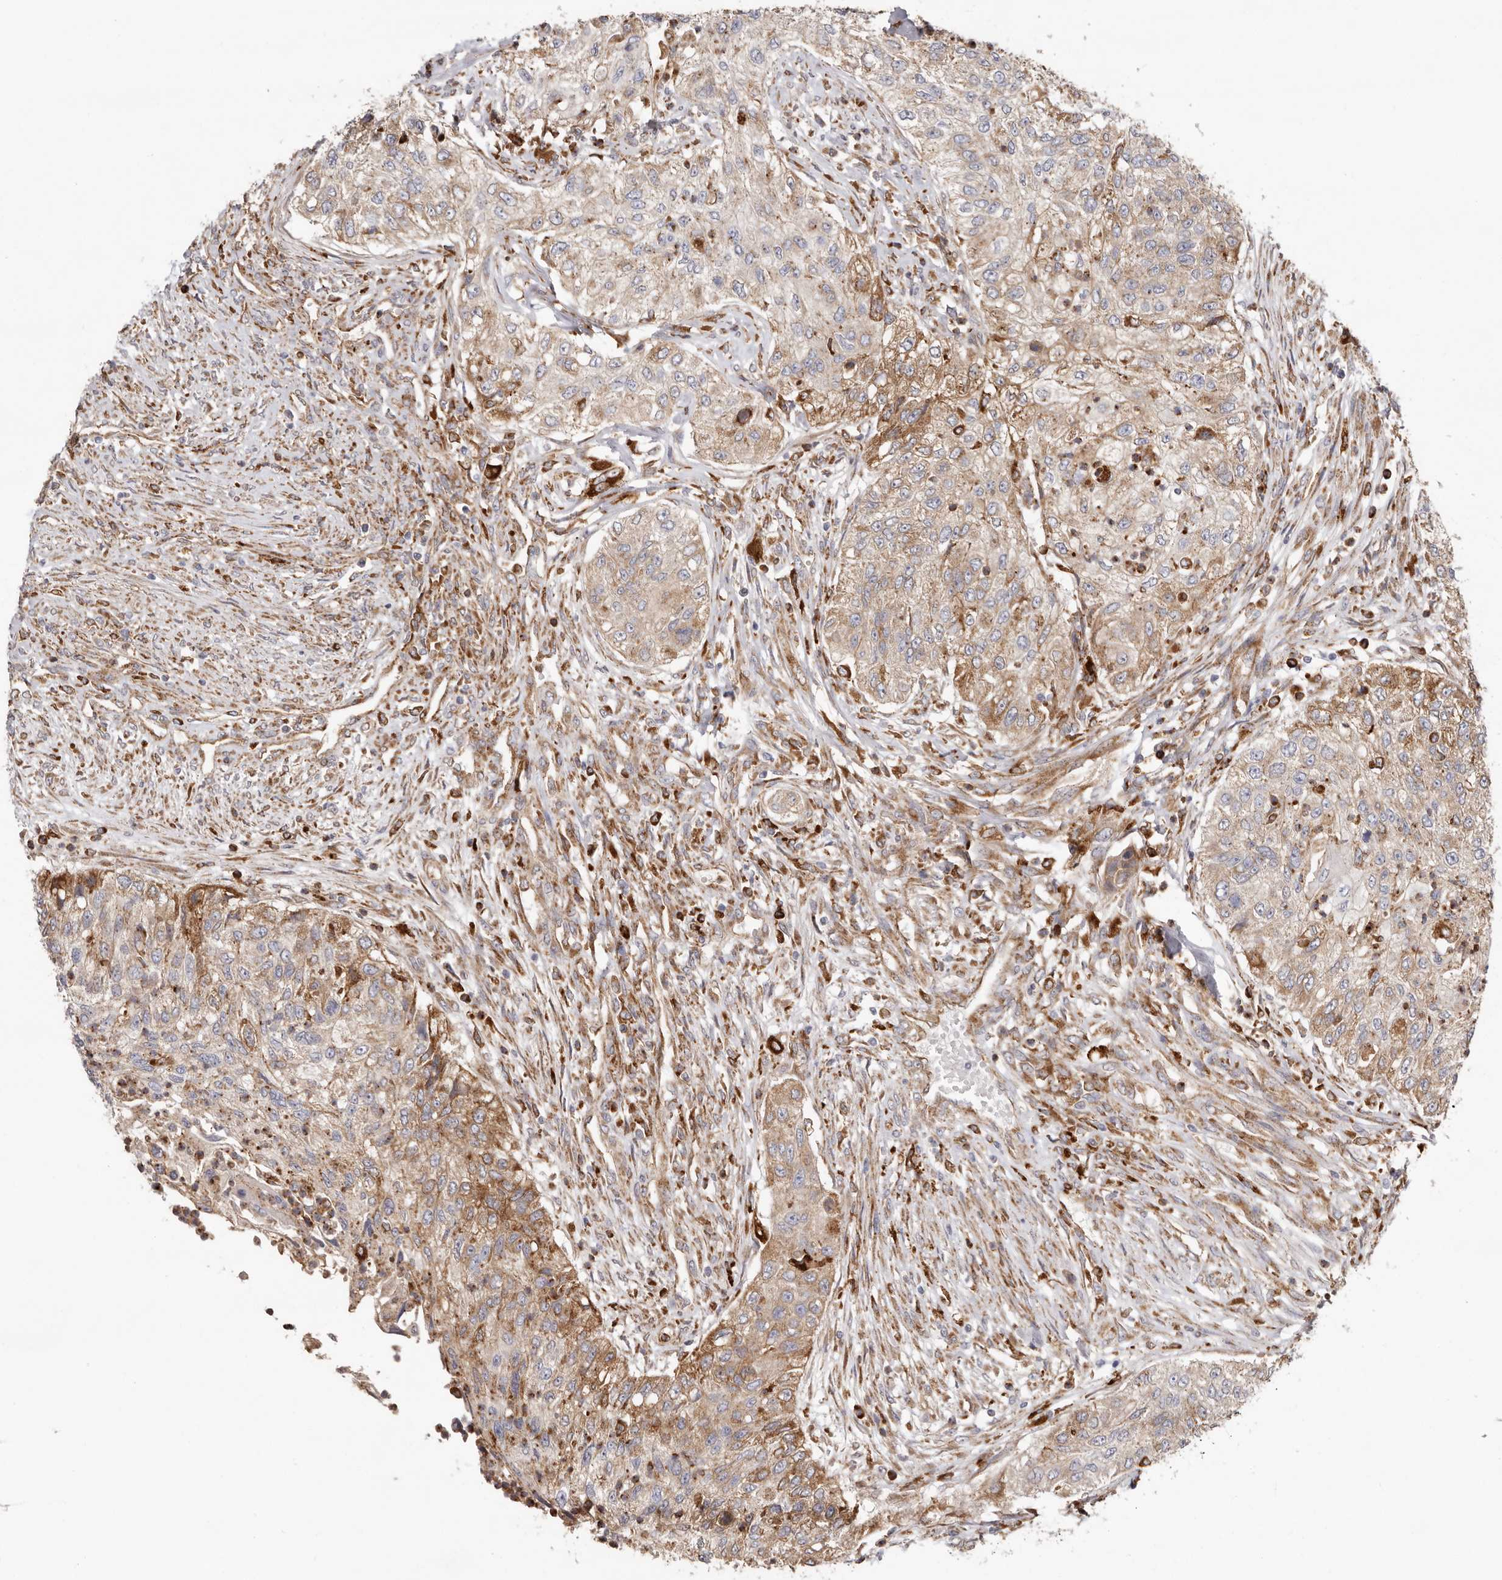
{"staining": {"intensity": "moderate", "quantity": ">75%", "location": "cytoplasmic/membranous"}, "tissue": "urothelial cancer", "cell_type": "Tumor cells", "image_type": "cancer", "snomed": [{"axis": "morphology", "description": "Urothelial carcinoma, High grade"}, {"axis": "topography", "description": "Urinary bladder"}], "caption": "About >75% of tumor cells in urothelial carcinoma (high-grade) exhibit moderate cytoplasmic/membranous protein positivity as visualized by brown immunohistochemical staining.", "gene": "GRN", "patient": {"sex": "female", "age": 60}}